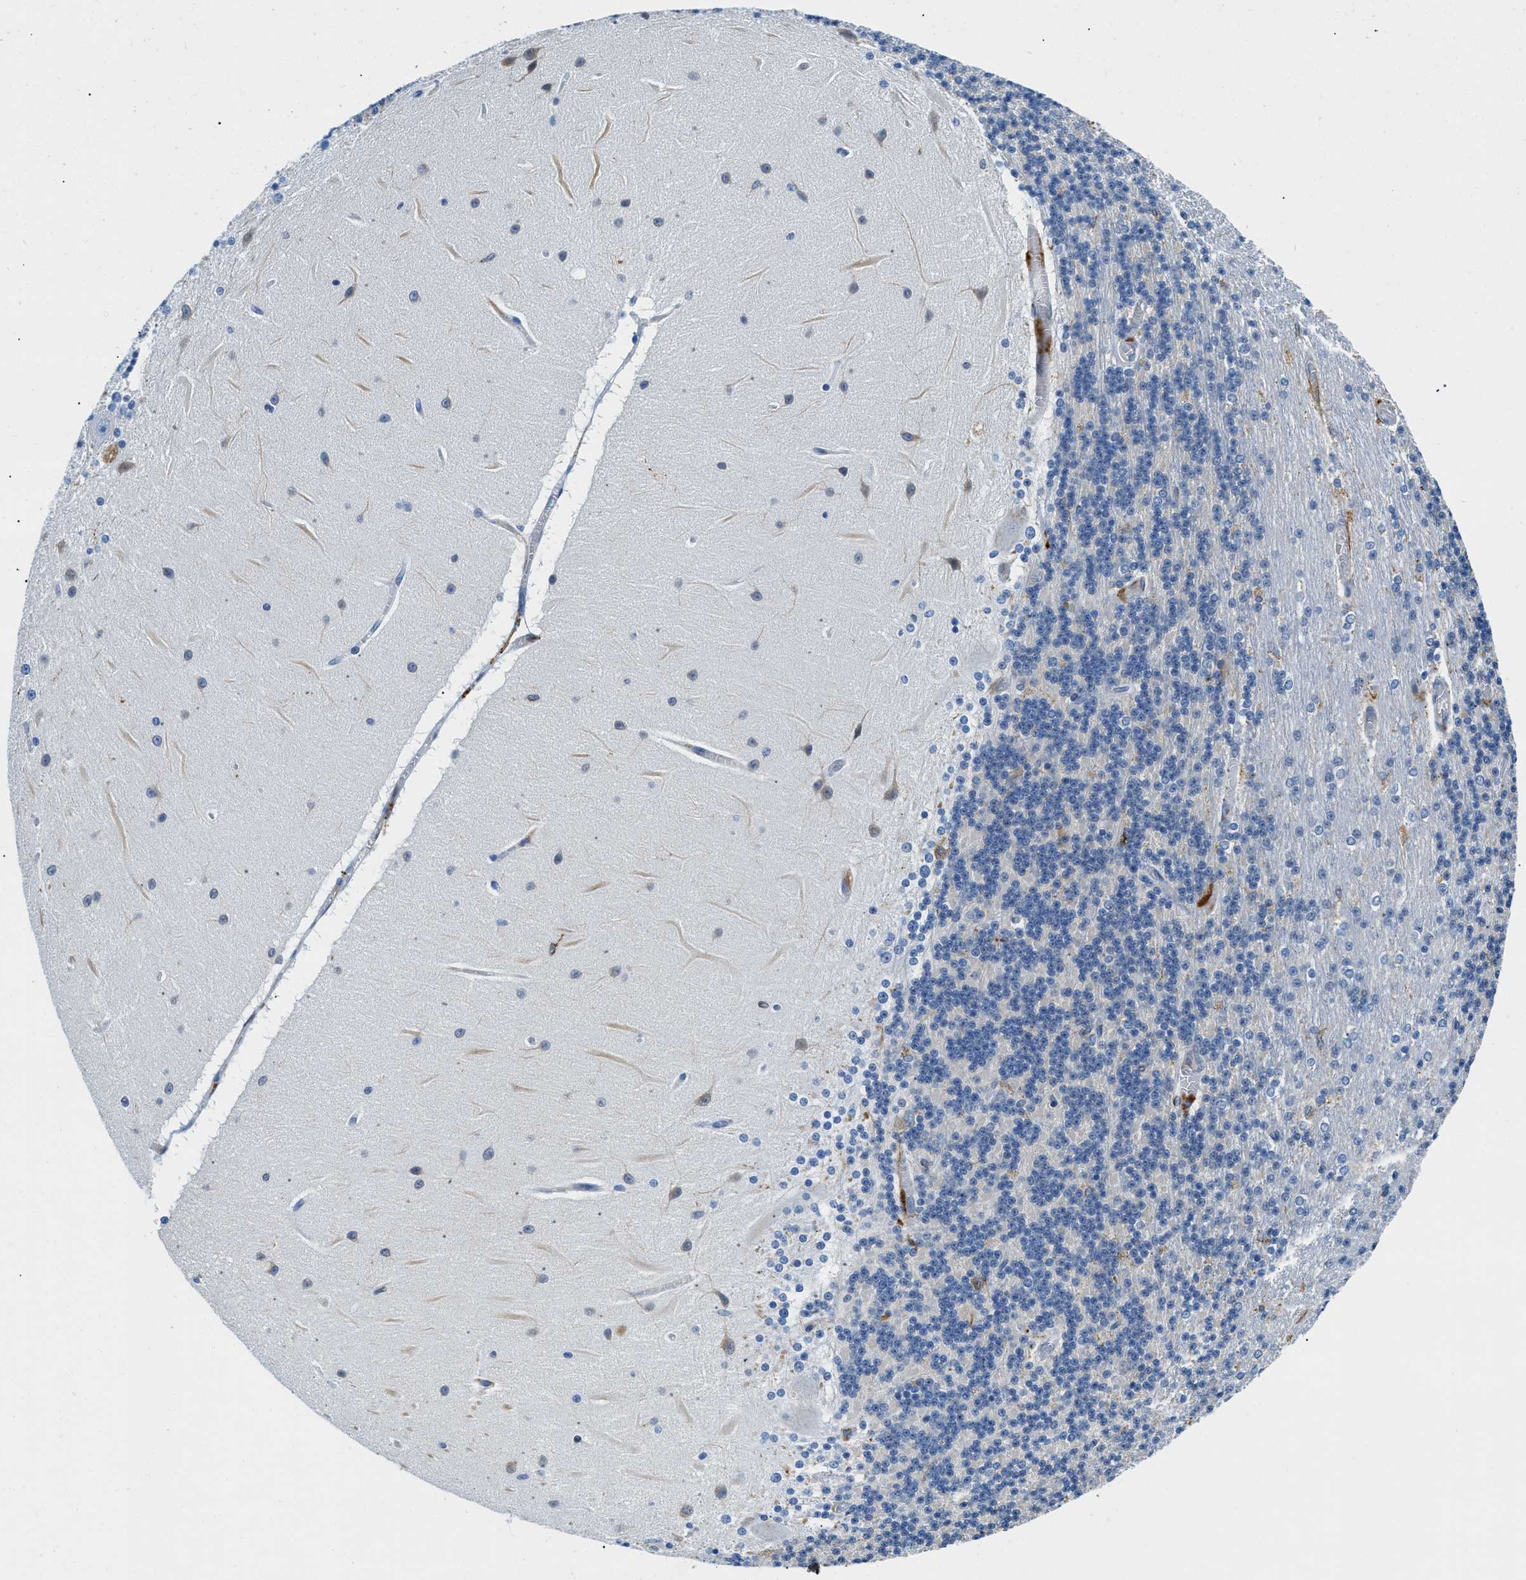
{"staining": {"intensity": "negative", "quantity": "none", "location": "none"}, "tissue": "cerebellum", "cell_type": "Cells in granular layer", "image_type": "normal", "snomed": [{"axis": "morphology", "description": "Normal tissue, NOS"}, {"axis": "topography", "description": "Cerebellum"}], "caption": "This is an immunohistochemistry (IHC) image of normal human cerebellum. There is no expression in cells in granular layer.", "gene": "CD226", "patient": {"sex": "female", "age": 54}}